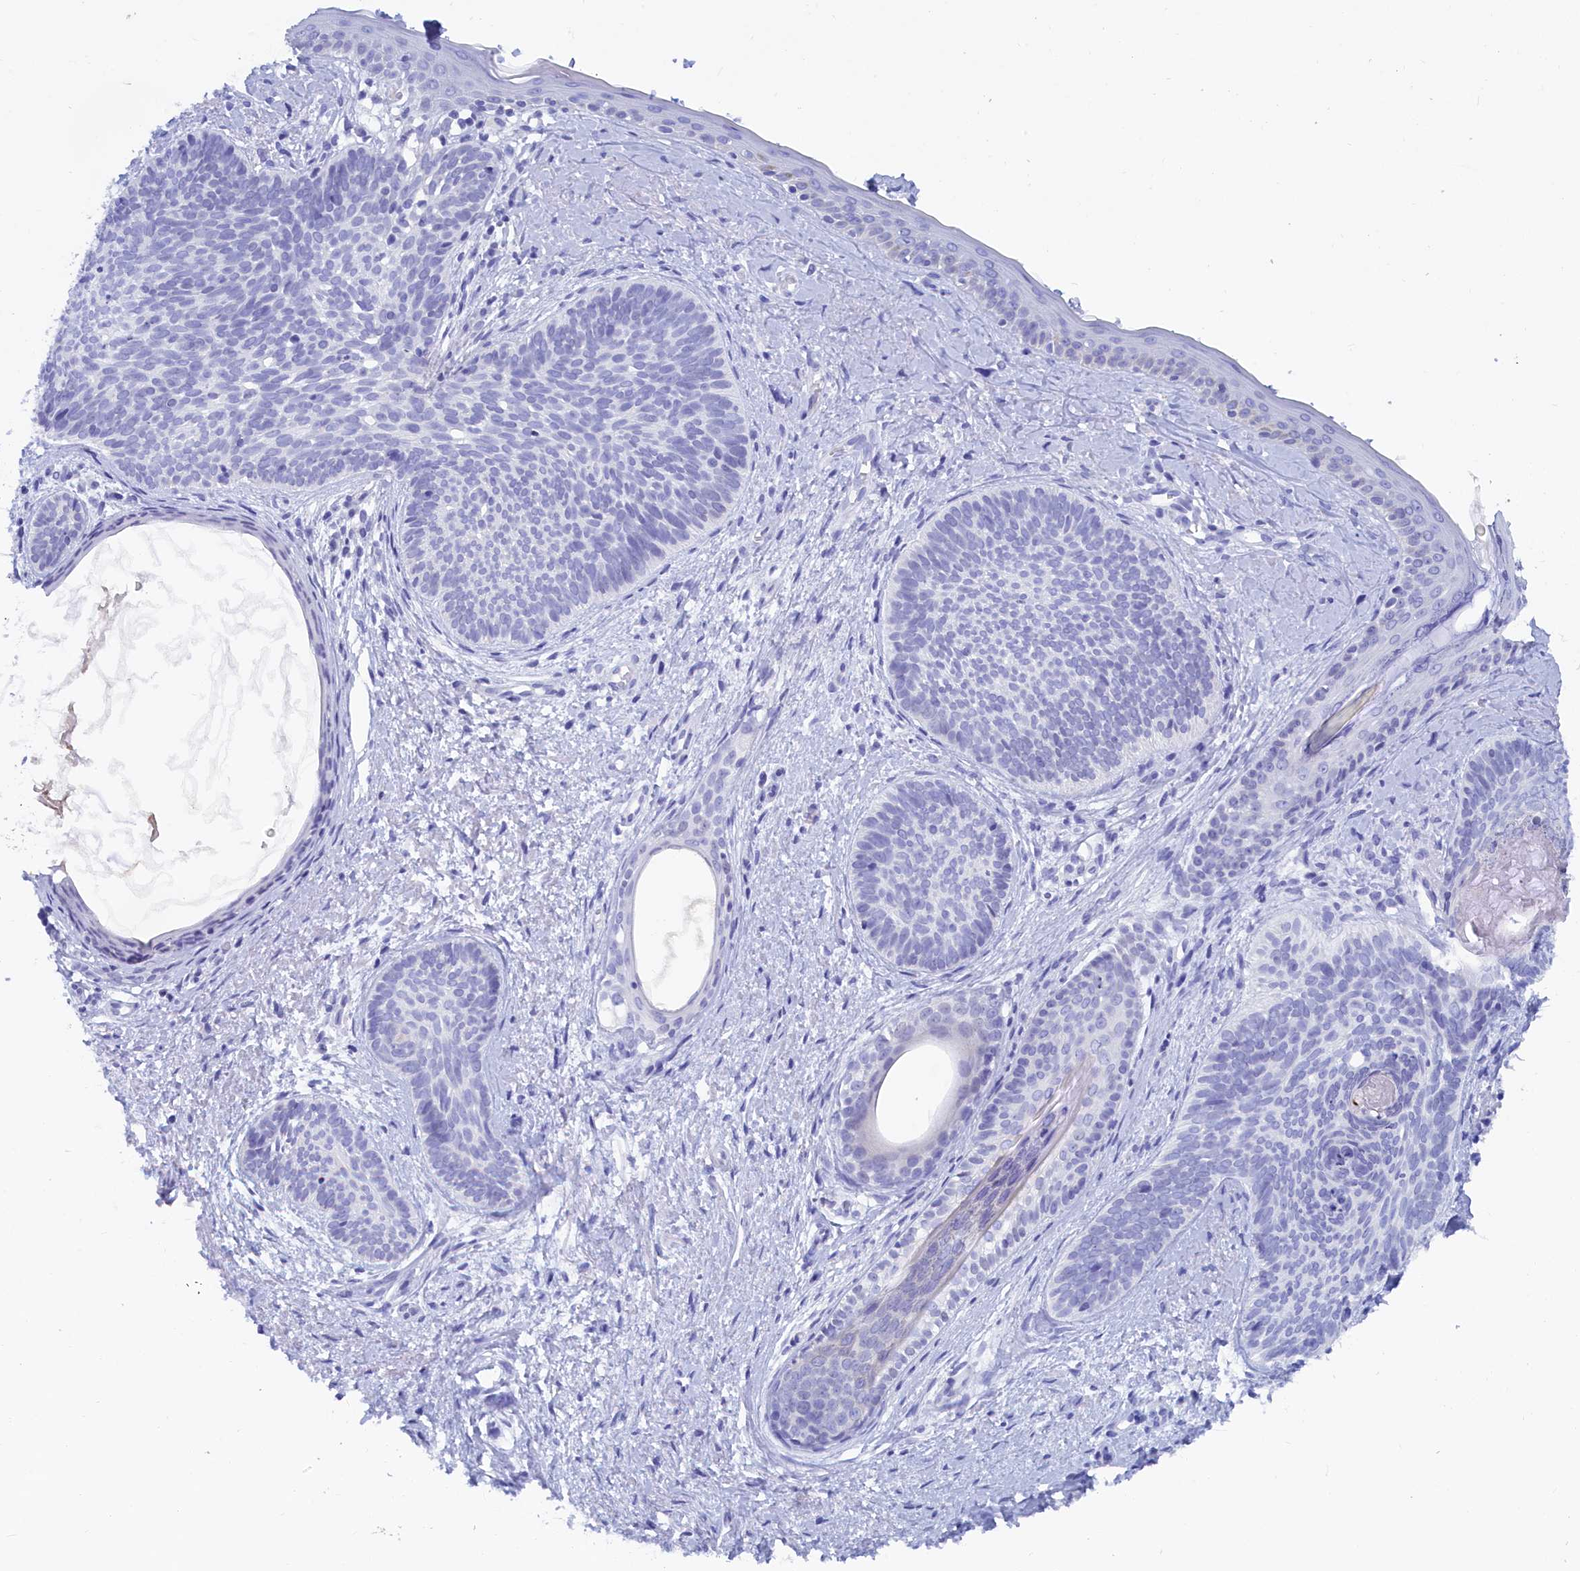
{"staining": {"intensity": "negative", "quantity": "none", "location": "none"}, "tissue": "skin cancer", "cell_type": "Tumor cells", "image_type": "cancer", "snomed": [{"axis": "morphology", "description": "Basal cell carcinoma"}, {"axis": "topography", "description": "Skin"}], "caption": "Tumor cells show no significant protein staining in basal cell carcinoma (skin).", "gene": "TRIM10", "patient": {"sex": "female", "age": 81}}